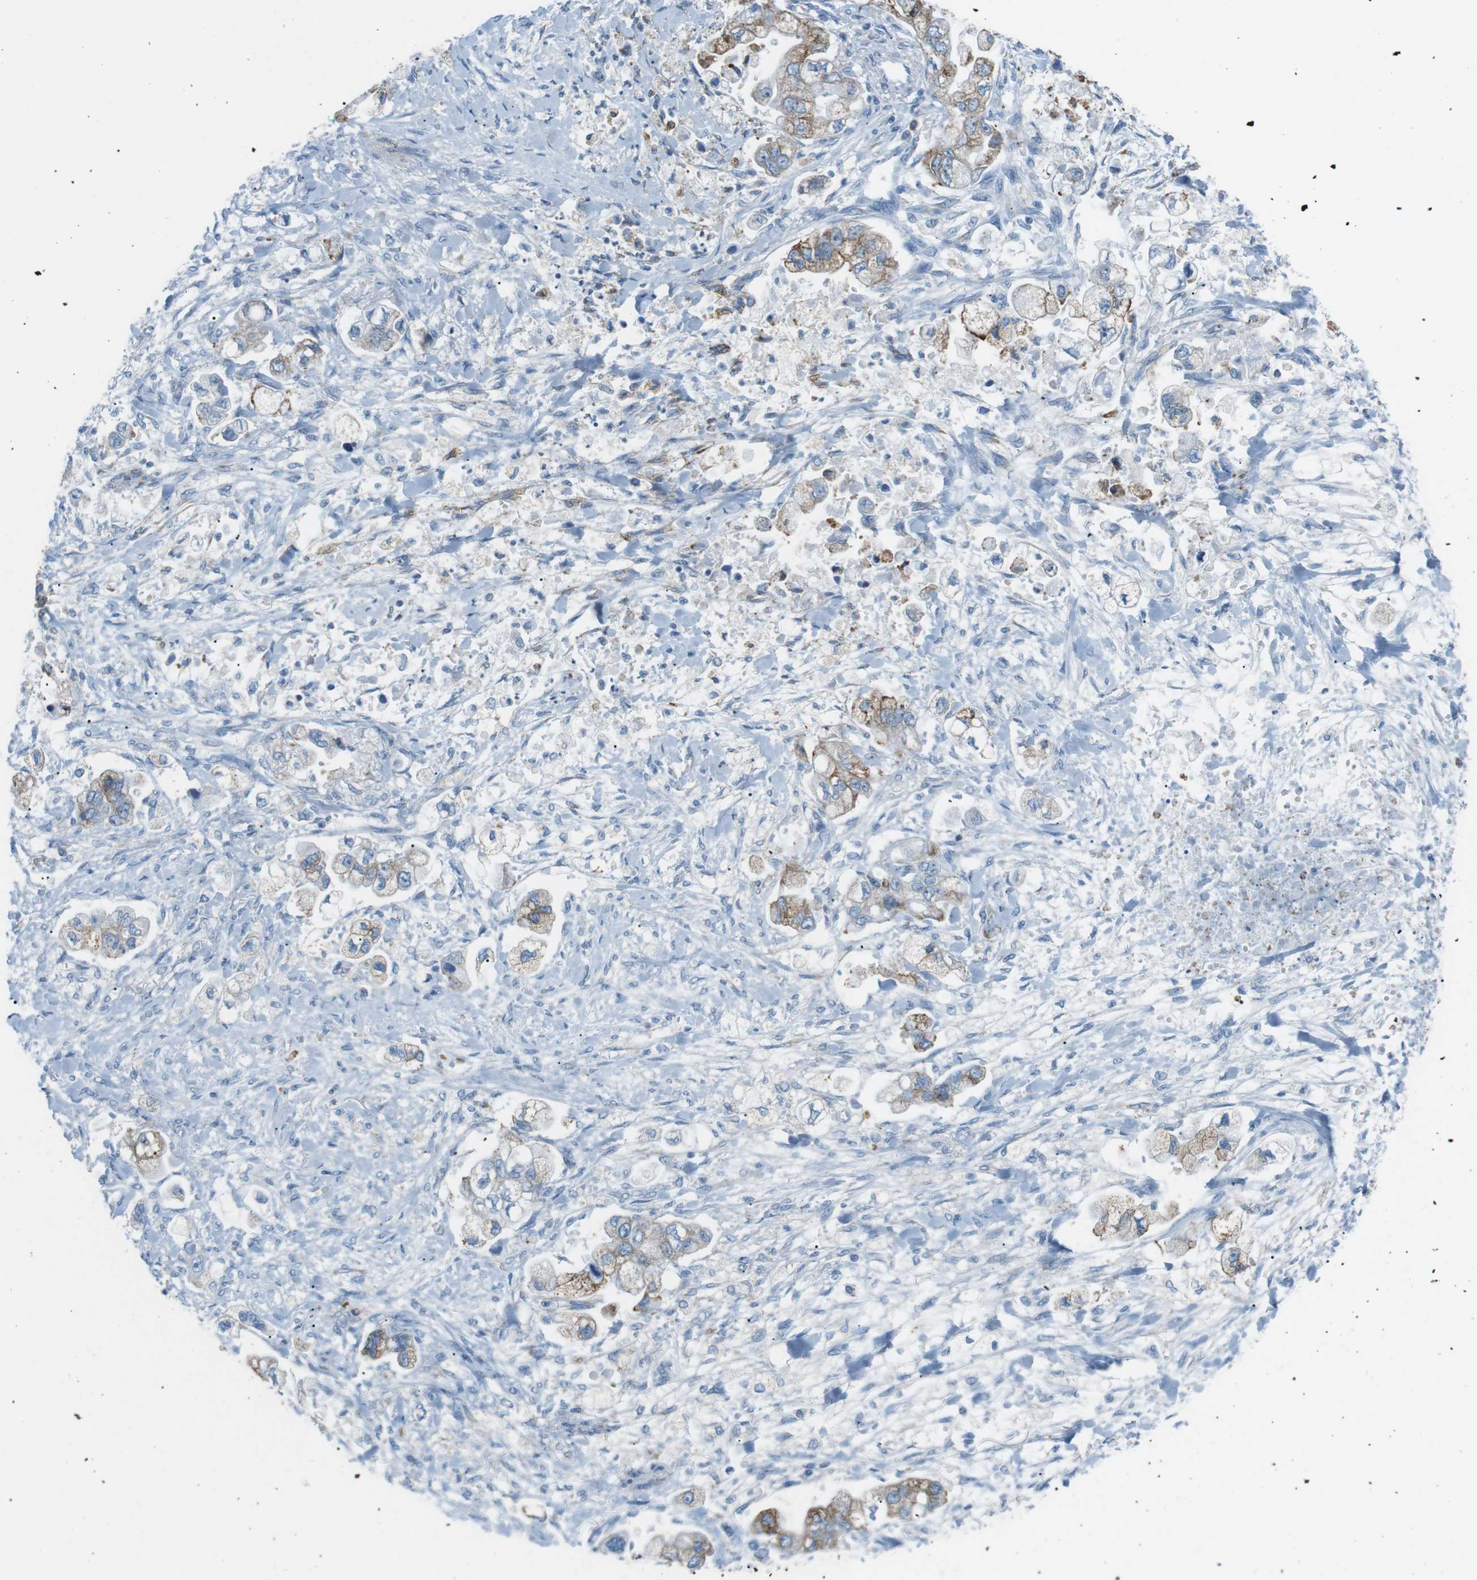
{"staining": {"intensity": "moderate", "quantity": "25%-75%", "location": "cytoplasmic/membranous"}, "tissue": "stomach cancer", "cell_type": "Tumor cells", "image_type": "cancer", "snomed": [{"axis": "morphology", "description": "Normal tissue, NOS"}, {"axis": "morphology", "description": "Adenocarcinoma, NOS"}, {"axis": "topography", "description": "Stomach"}], "caption": "Protein staining of stomach cancer (adenocarcinoma) tissue exhibits moderate cytoplasmic/membranous positivity in approximately 25%-75% of tumor cells. (Stains: DAB in brown, nuclei in blue, Microscopy: brightfield microscopy at high magnification).", "gene": "VAMP1", "patient": {"sex": "male", "age": 62}}